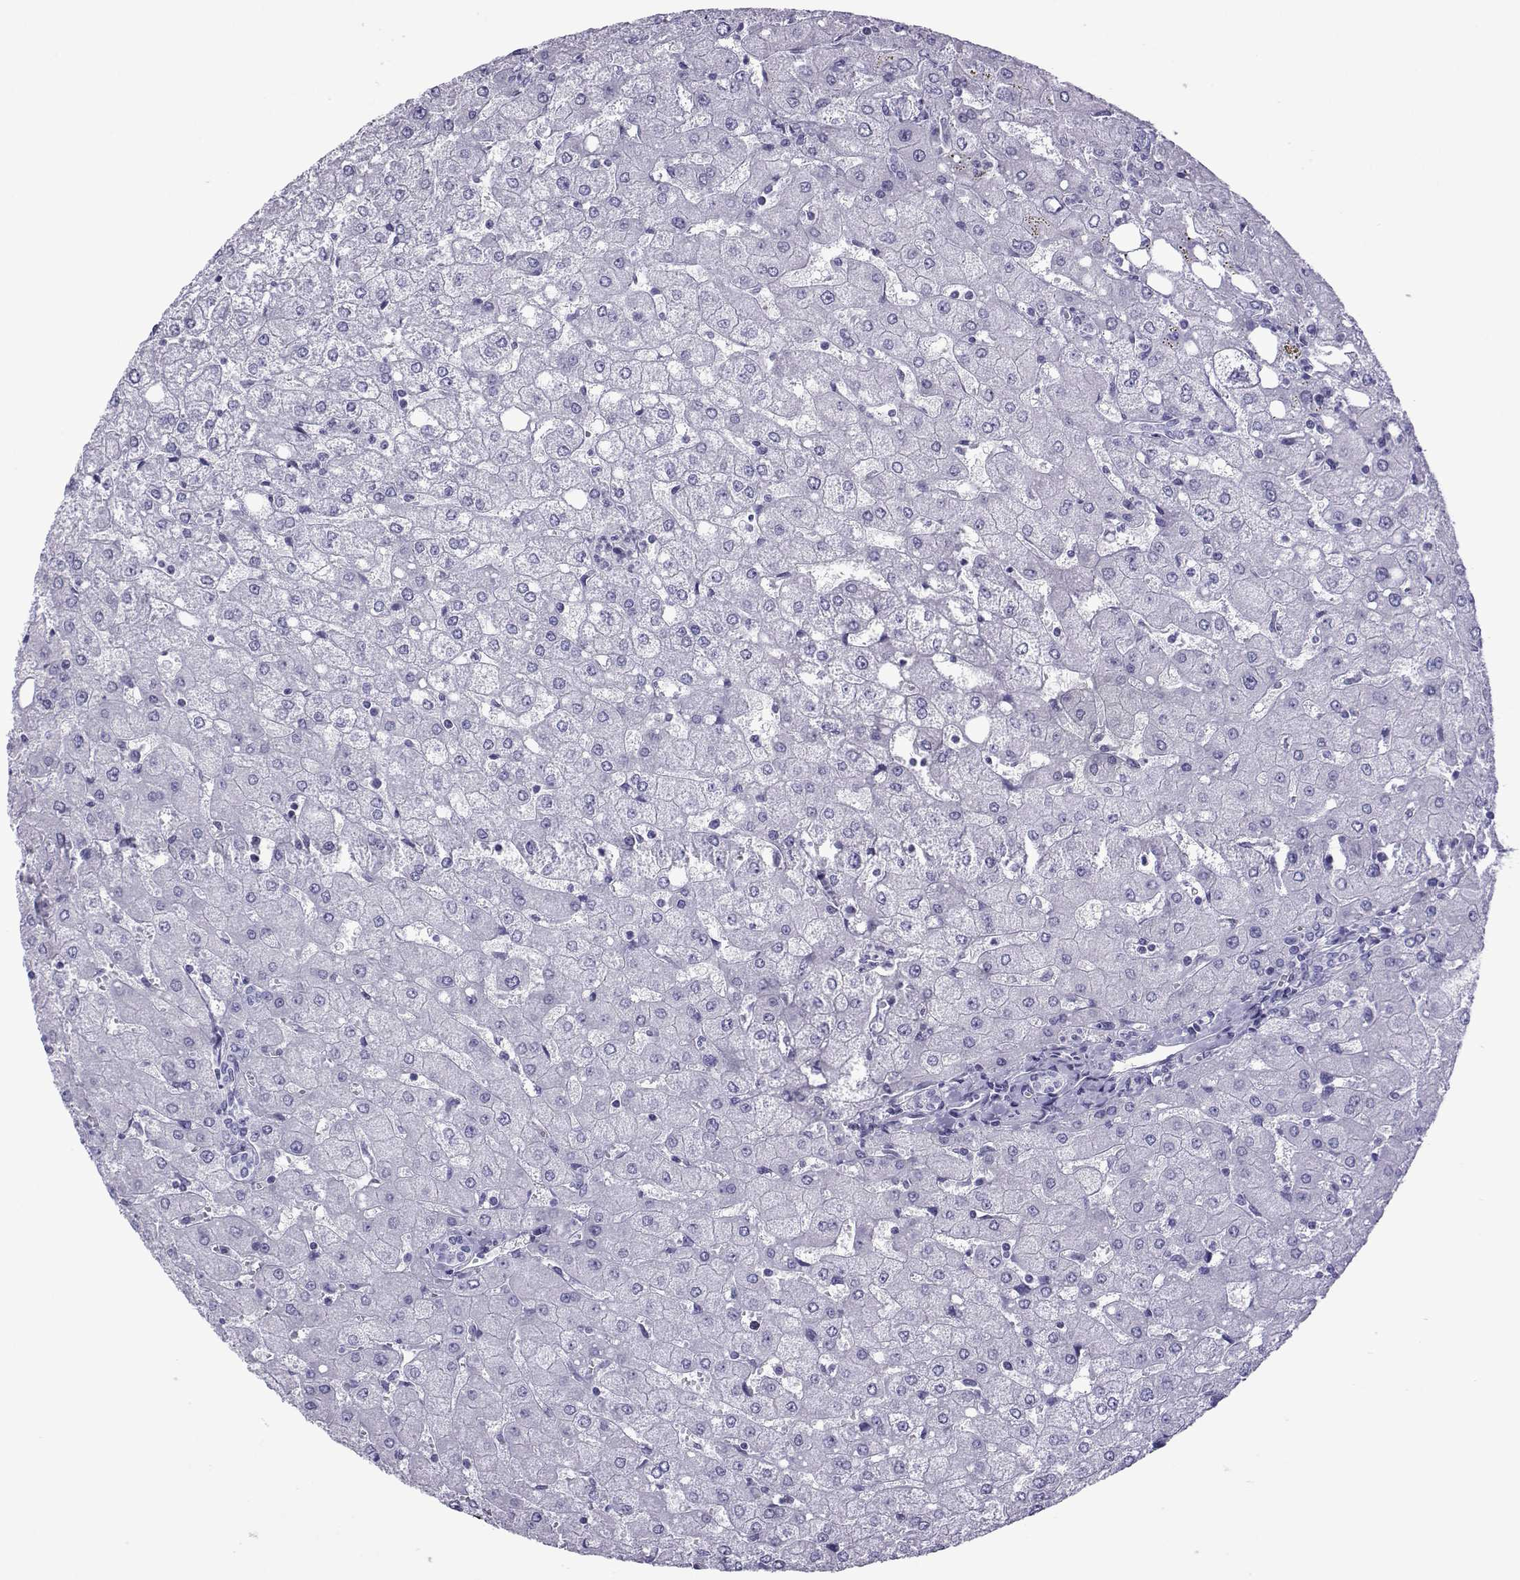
{"staining": {"intensity": "negative", "quantity": "none", "location": "none"}, "tissue": "liver", "cell_type": "Cholangiocytes", "image_type": "normal", "snomed": [{"axis": "morphology", "description": "Normal tissue, NOS"}, {"axis": "topography", "description": "Liver"}], "caption": "Immunohistochemistry micrograph of unremarkable liver: liver stained with DAB (3,3'-diaminobenzidine) demonstrates no significant protein expression in cholangiocytes.", "gene": "SPANXA1", "patient": {"sex": "female", "age": 53}}